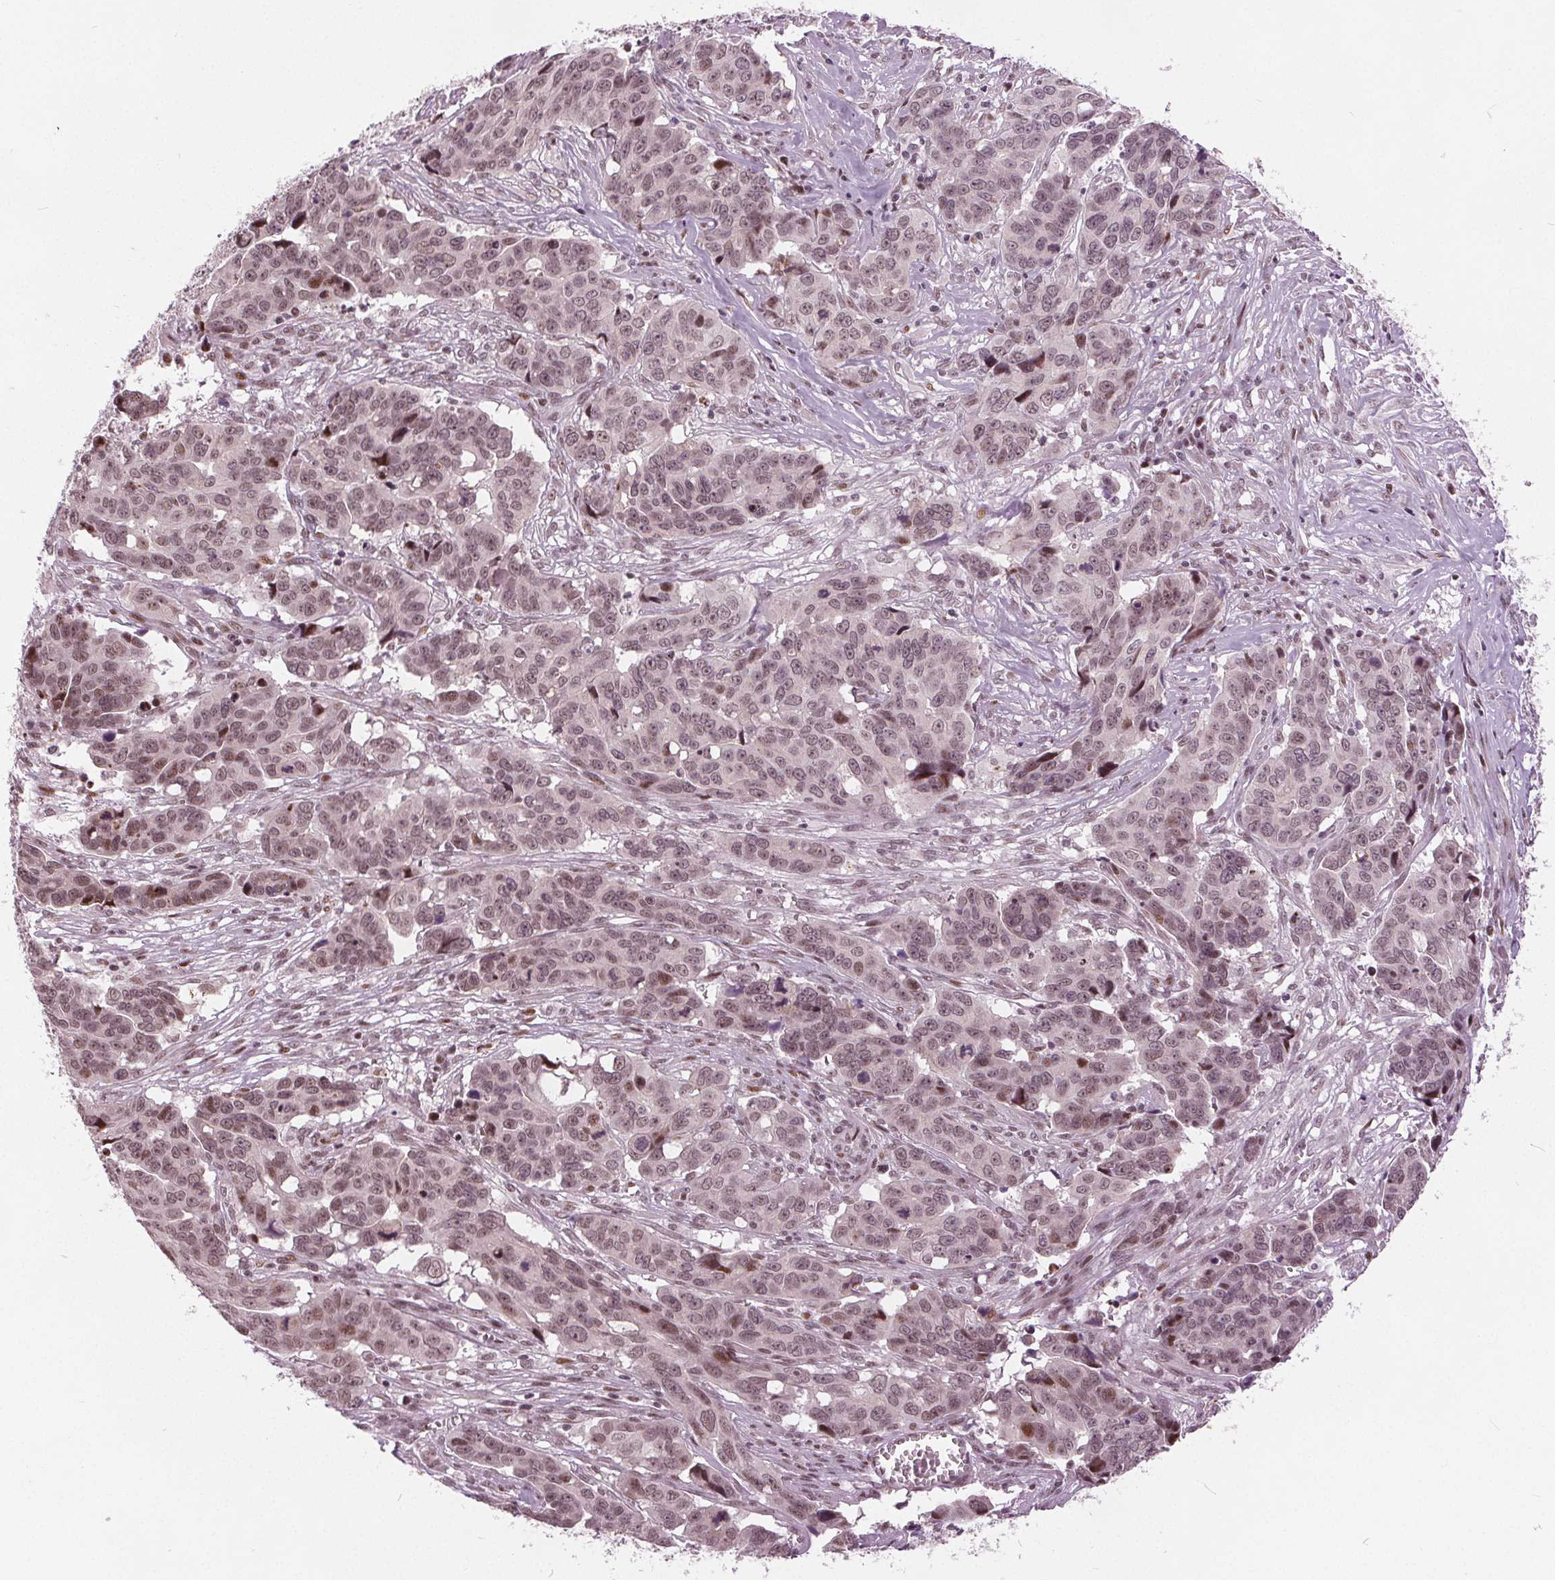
{"staining": {"intensity": "moderate", "quantity": ">75%", "location": "nuclear"}, "tissue": "ovarian cancer", "cell_type": "Tumor cells", "image_type": "cancer", "snomed": [{"axis": "morphology", "description": "Carcinoma, endometroid"}, {"axis": "topography", "description": "Ovary"}], "caption": "Immunohistochemical staining of human ovarian cancer (endometroid carcinoma) demonstrates moderate nuclear protein expression in about >75% of tumor cells. The staining was performed using DAB to visualize the protein expression in brown, while the nuclei were stained in blue with hematoxylin (Magnification: 20x).", "gene": "TTC34", "patient": {"sex": "female", "age": 78}}